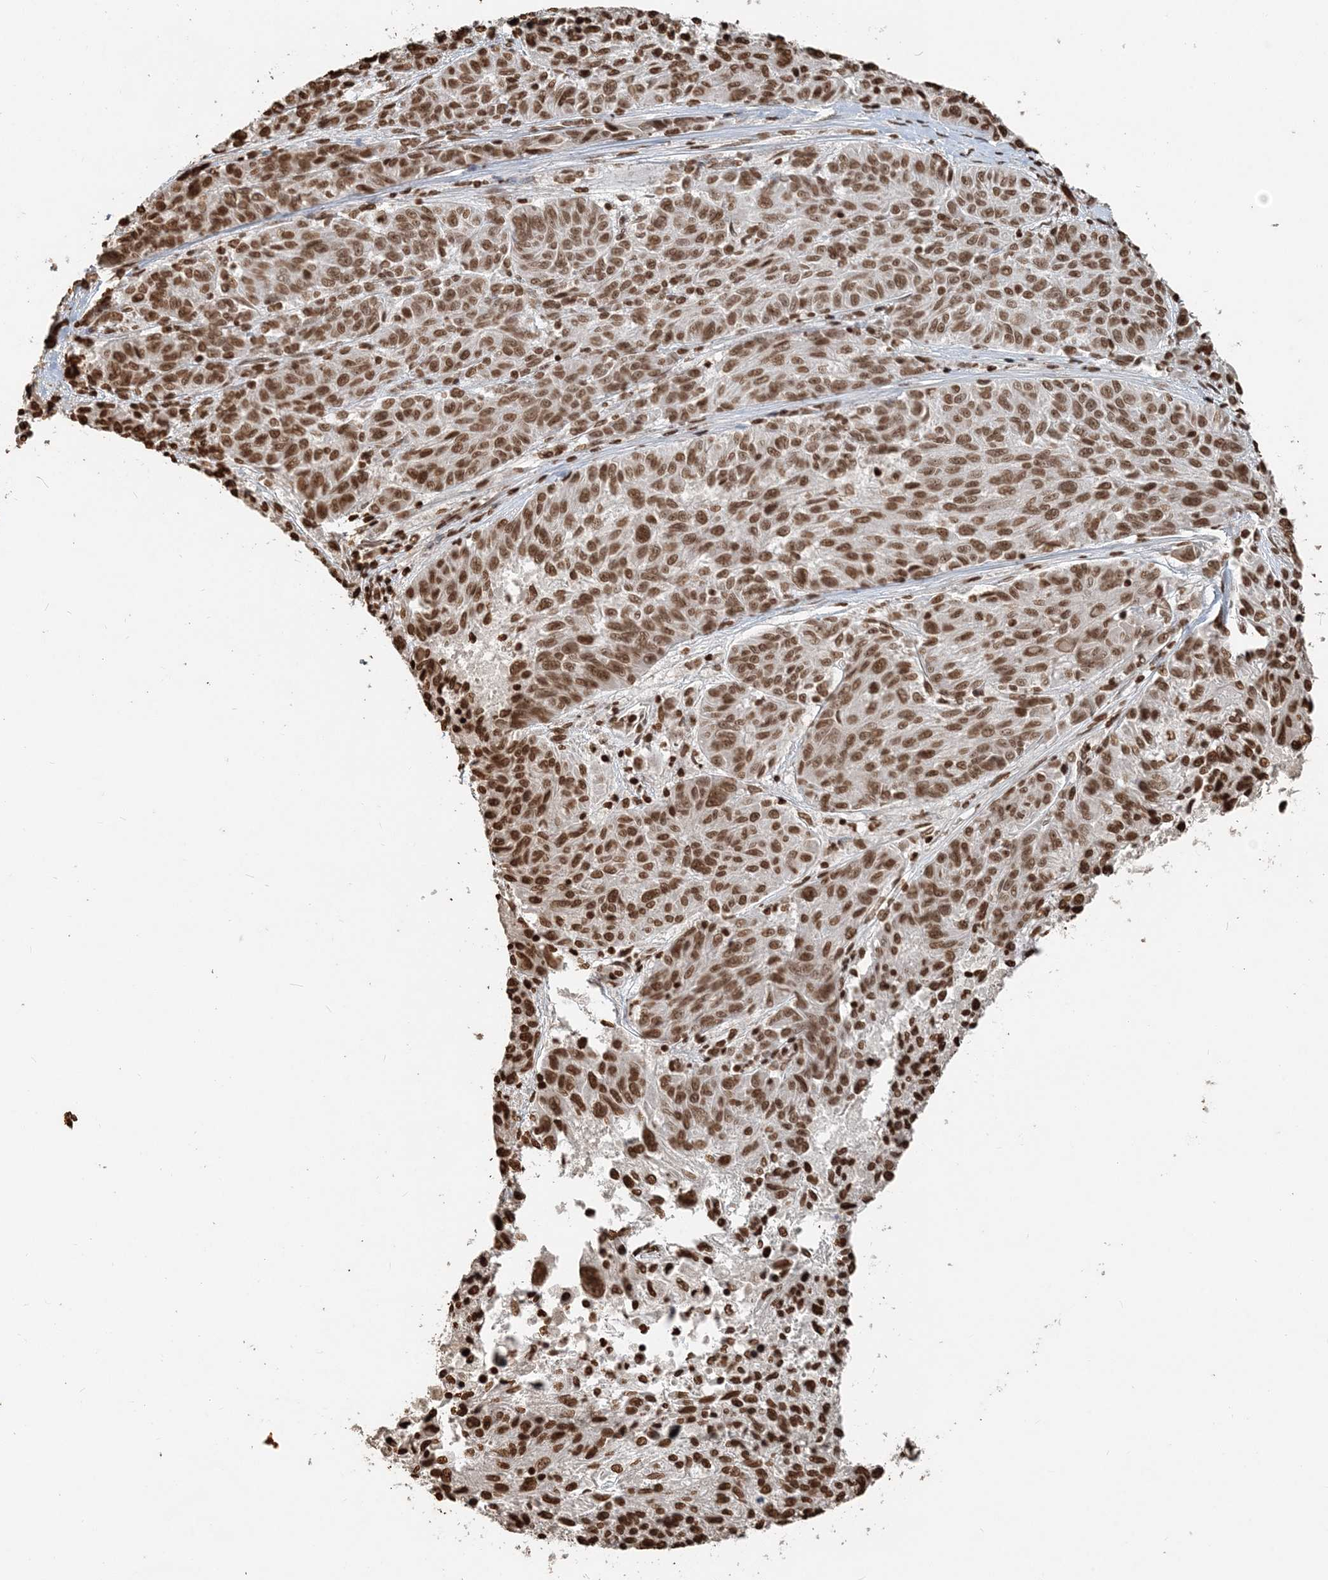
{"staining": {"intensity": "moderate", "quantity": ">75%", "location": "nuclear"}, "tissue": "melanoma", "cell_type": "Tumor cells", "image_type": "cancer", "snomed": [{"axis": "morphology", "description": "Malignant melanoma, NOS"}, {"axis": "topography", "description": "Skin"}], "caption": "High-power microscopy captured an immunohistochemistry (IHC) histopathology image of melanoma, revealing moderate nuclear expression in approximately >75% of tumor cells. (Stains: DAB in brown, nuclei in blue, Microscopy: brightfield microscopy at high magnification).", "gene": "H3-3B", "patient": {"sex": "male", "age": 53}}